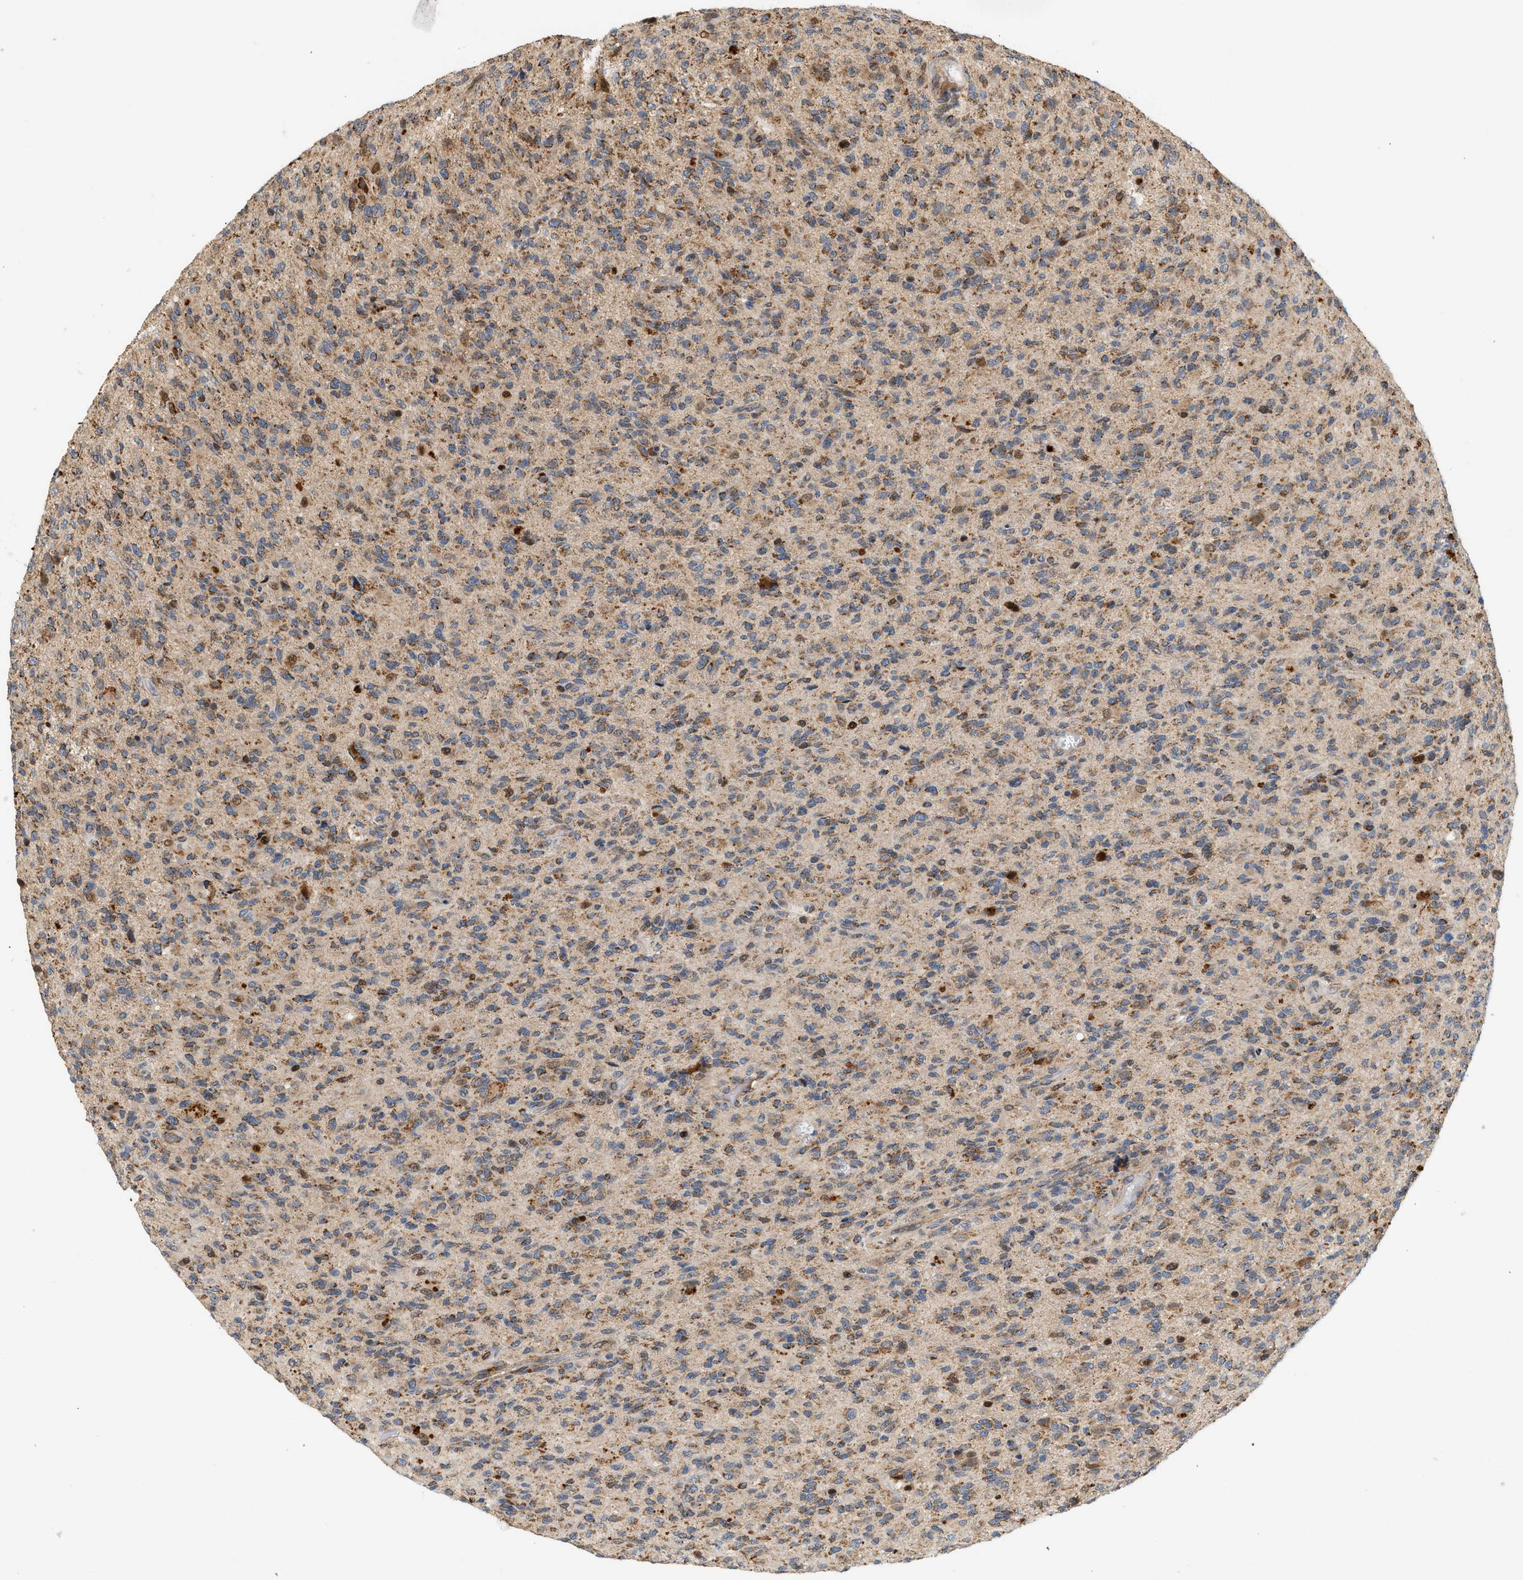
{"staining": {"intensity": "moderate", "quantity": "25%-75%", "location": "cytoplasmic/membranous"}, "tissue": "glioma", "cell_type": "Tumor cells", "image_type": "cancer", "snomed": [{"axis": "morphology", "description": "Glioma, malignant, High grade"}, {"axis": "topography", "description": "Brain"}], "caption": "Glioma was stained to show a protein in brown. There is medium levels of moderate cytoplasmic/membranous staining in about 25%-75% of tumor cells. The protein of interest is stained brown, and the nuclei are stained in blue (DAB IHC with brightfield microscopy, high magnification).", "gene": "MCU", "patient": {"sex": "male", "age": 71}}